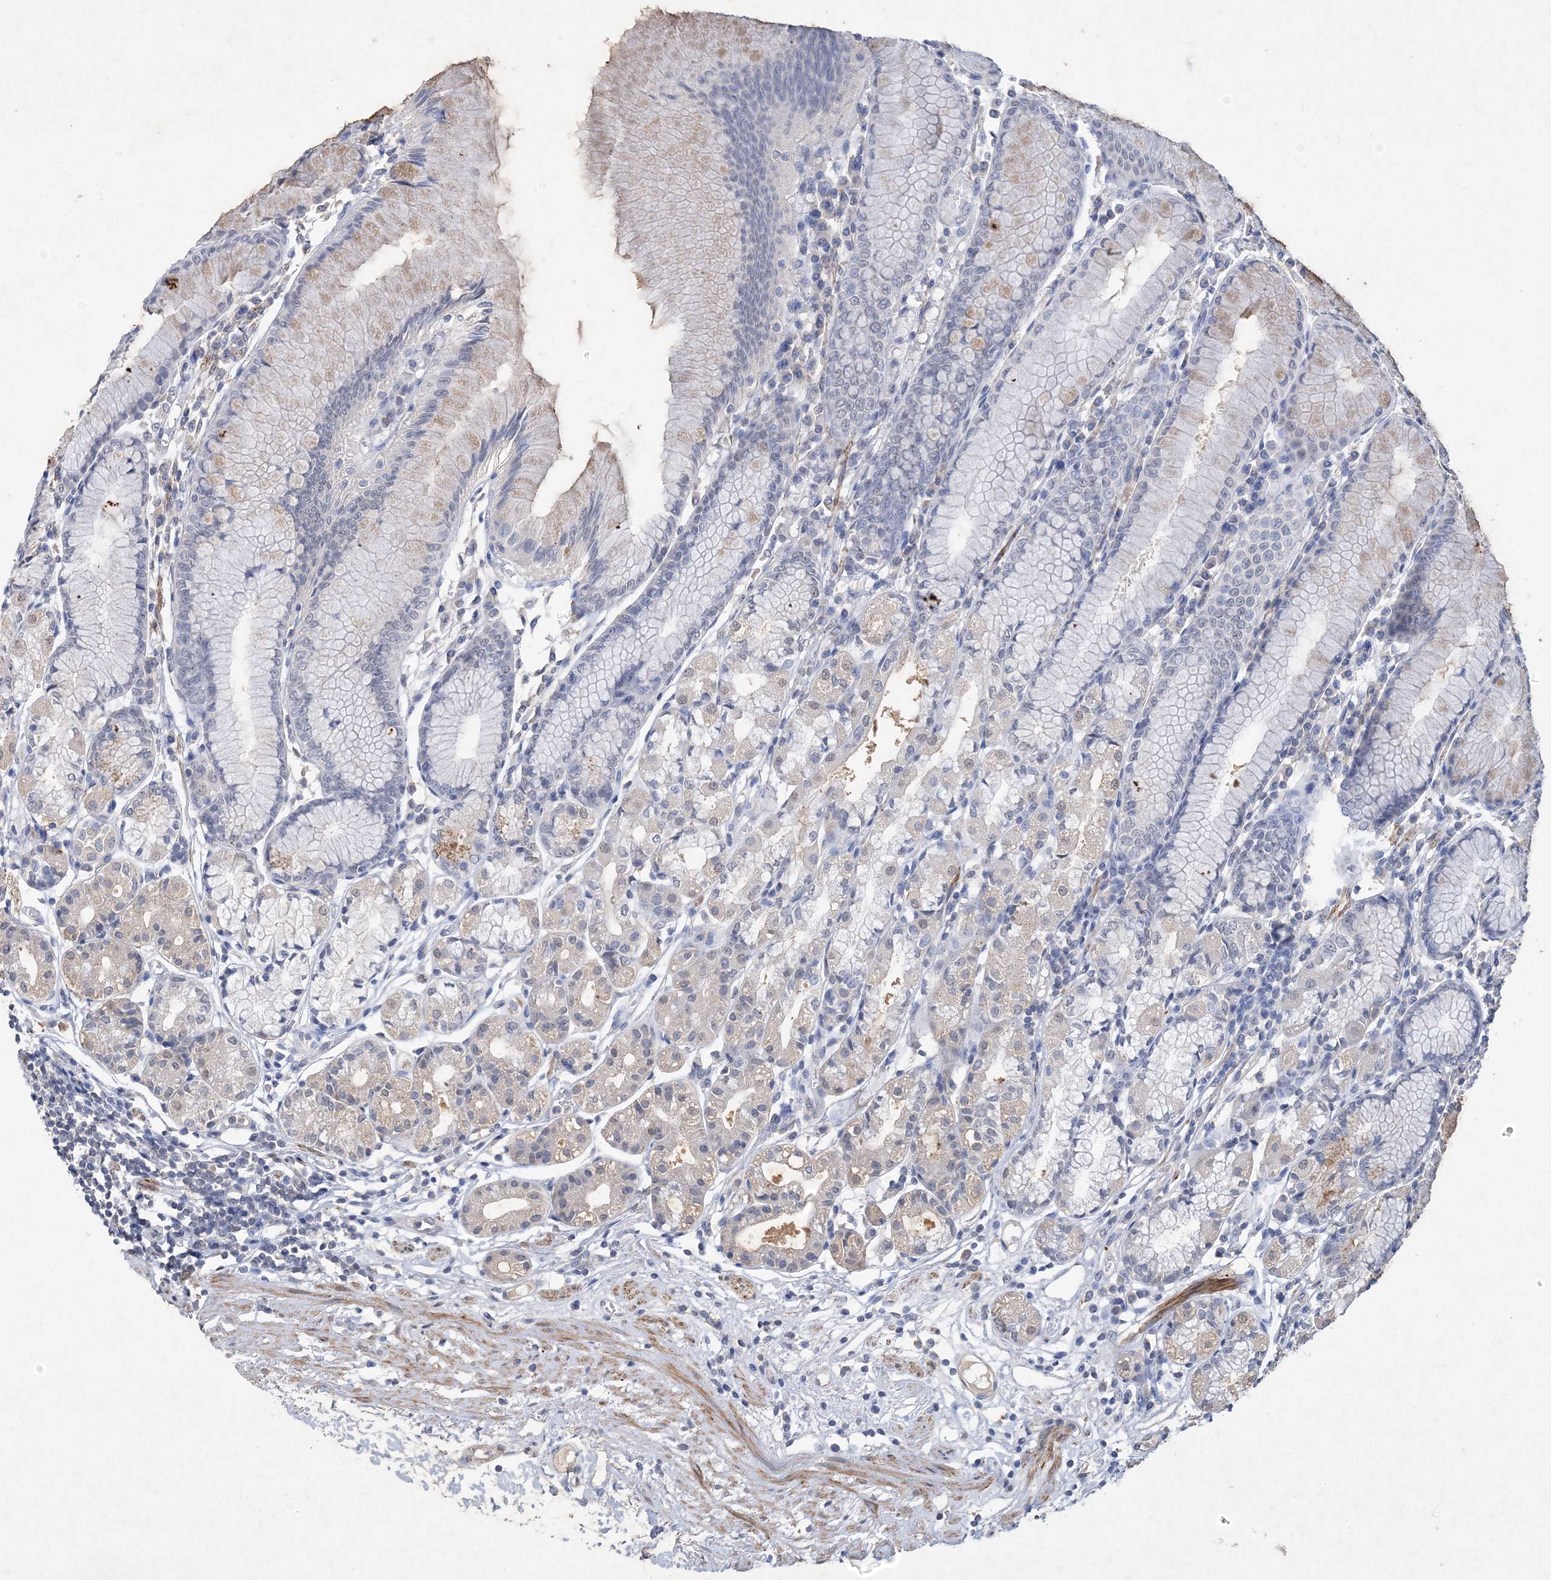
{"staining": {"intensity": "weak", "quantity": "25%-75%", "location": "cytoplasmic/membranous"}, "tissue": "stomach", "cell_type": "Glandular cells", "image_type": "normal", "snomed": [{"axis": "morphology", "description": "Normal tissue, NOS"}, {"axis": "topography", "description": "Stomach"}], "caption": "Immunohistochemistry (IHC) micrograph of normal stomach stained for a protein (brown), which reveals low levels of weak cytoplasmic/membranous positivity in about 25%-75% of glandular cells.", "gene": "C11orf58", "patient": {"sex": "female", "age": 57}}